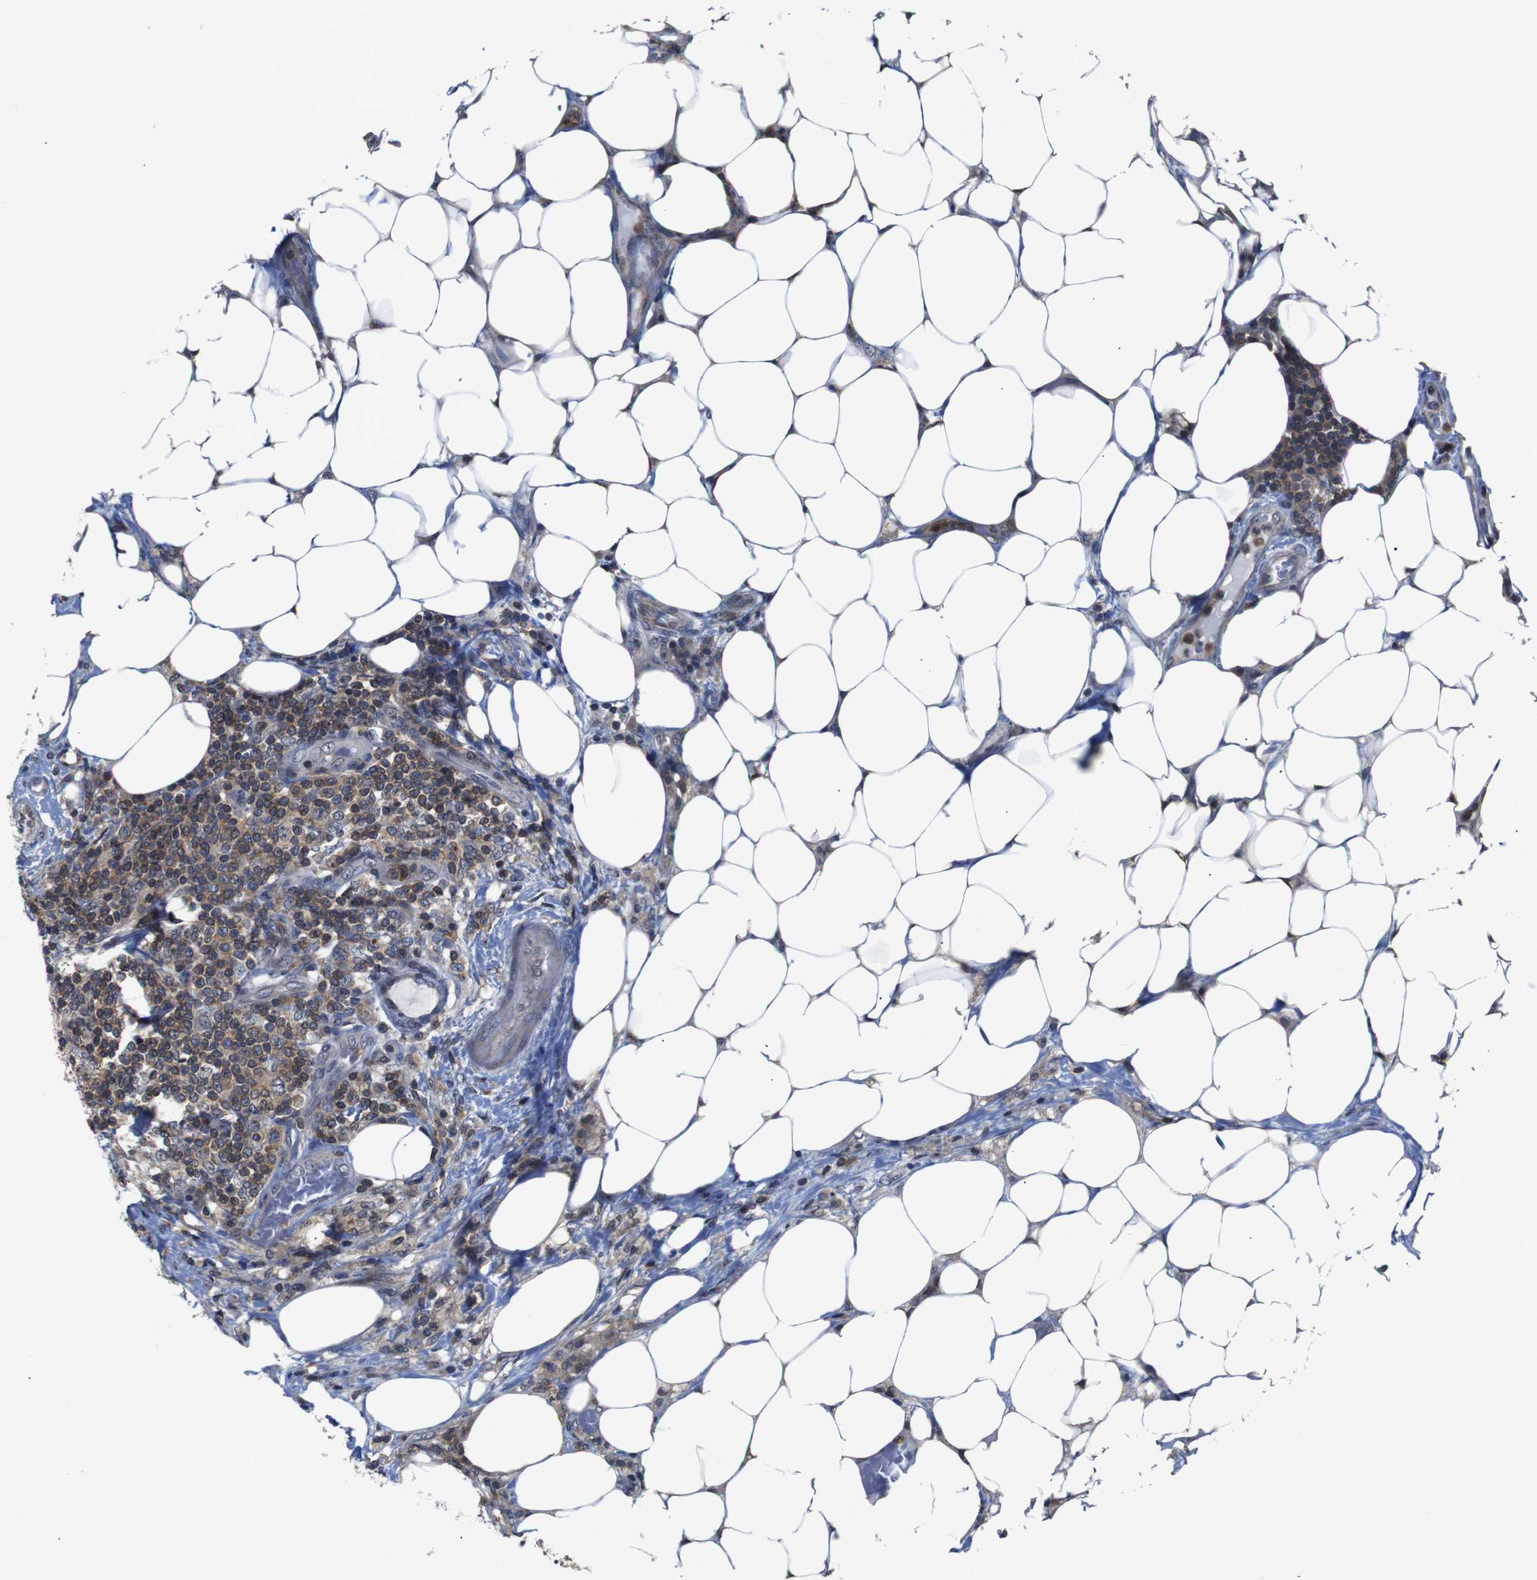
{"staining": {"intensity": "moderate", "quantity": ">75%", "location": "cytoplasmic/membranous"}, "tissue": "colorectal cancer", "cell_type": "Tumor cells", "image_type": "cancer", "snomed": [{"axis": "morphology", "description": "Adenocarcinoma, NOS"}, {"axis": "topography", "description": "Colon"}], "caption": "Adenocarcinoma (colorectal) stained for a protein exhibits moderate cytoplasmic/membranous positivity in tumor cells. The staining was performed using DAB to visualize the protein expression in brown, while the nuclei were stained in blue with hematoxylin (Magnification: 20x).", "gene": "BRWD3", "patient": {"sex": "male", "age": 71}}